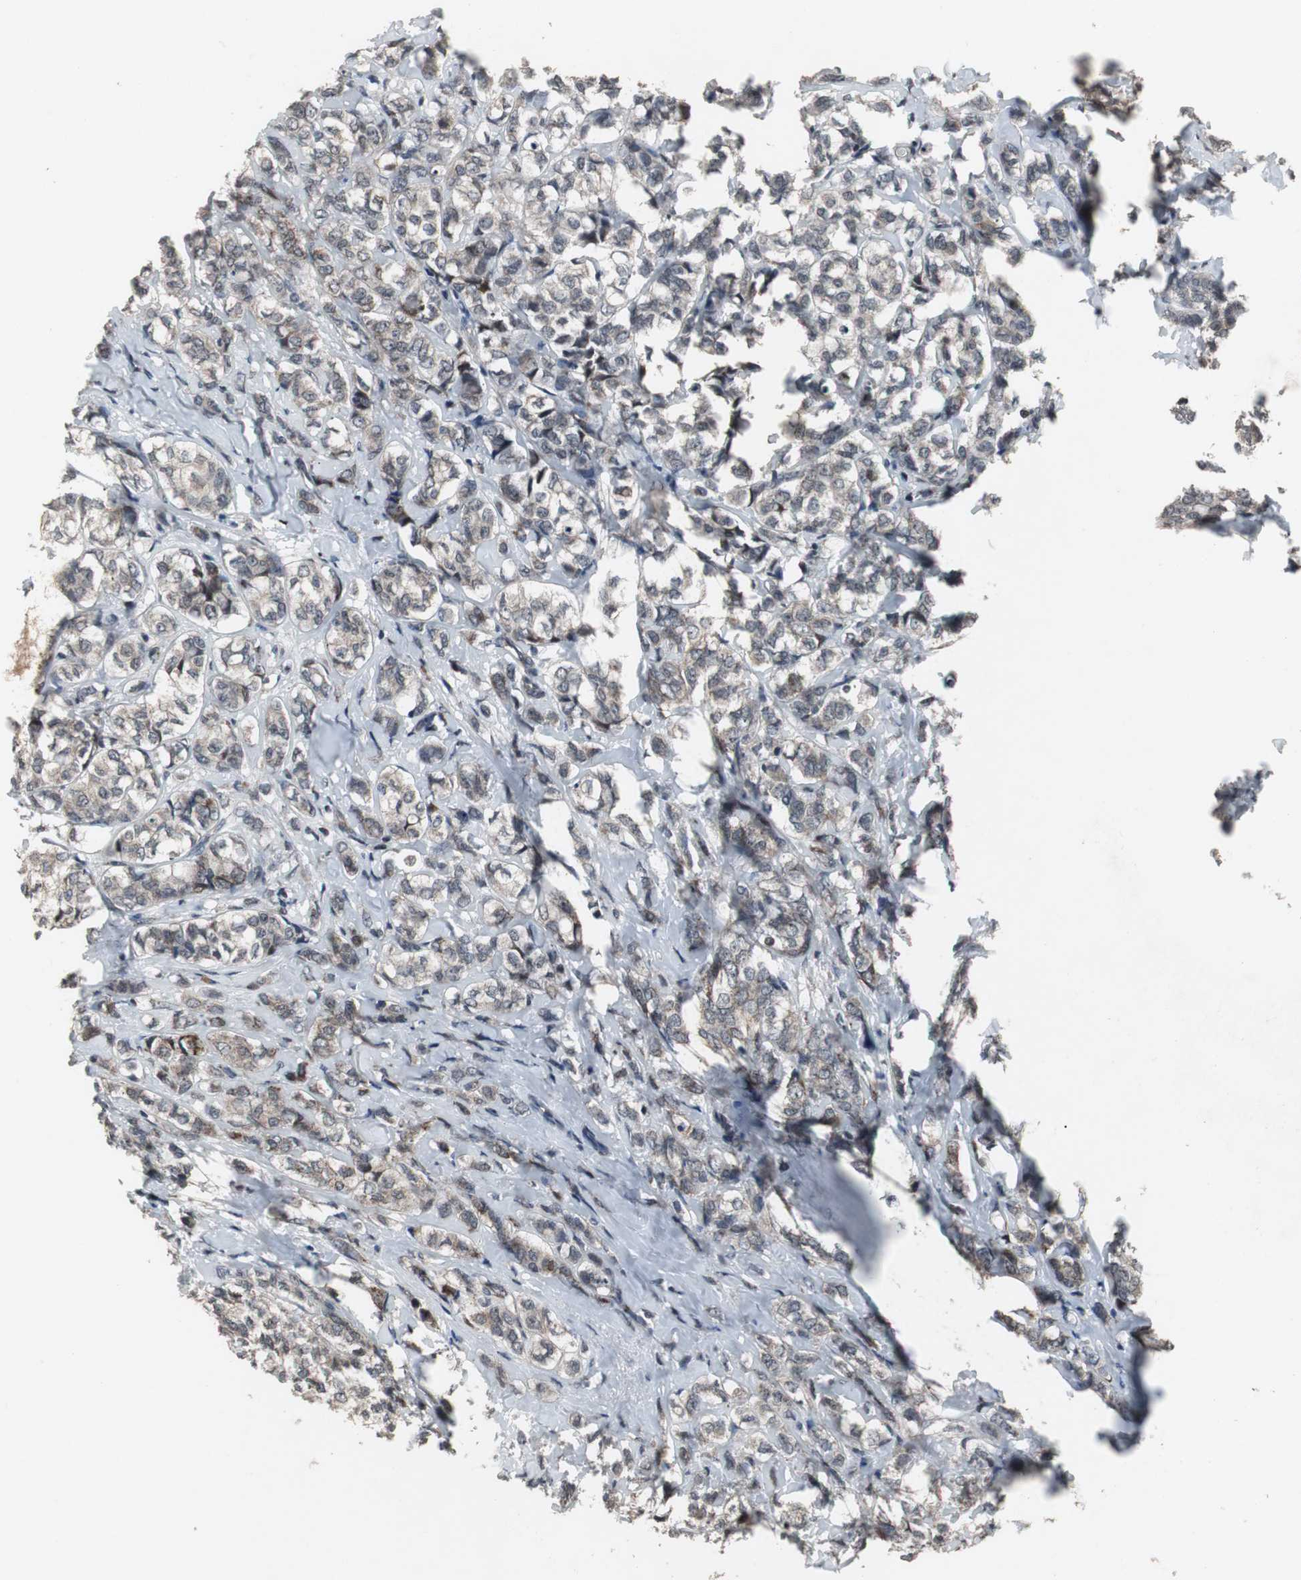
{"staining": {"intensity": "moderate", "quantity": "25%-75%", "location": "cytoplasmic/membranous"}, "tissue": "breast cancer", "cell_type": "Tumor cells", "image_type": "cancer", "snomed": [{"axis": "morphology", "description": "Lobular carcinoma"}, {"axis": "topography", "description": "Breast"}], "caption": "The micrograph exhibits staining of breast cancer (lobular carcinoma), revealing moderate cytoplasmic/membranous protein positivity (brown color) within tumor cells. Ihc stains the protein of interest in brown and the nuclei are stained blue.", "gene": "MRPL40", "patient": {"sex": "female", "age": 56}}